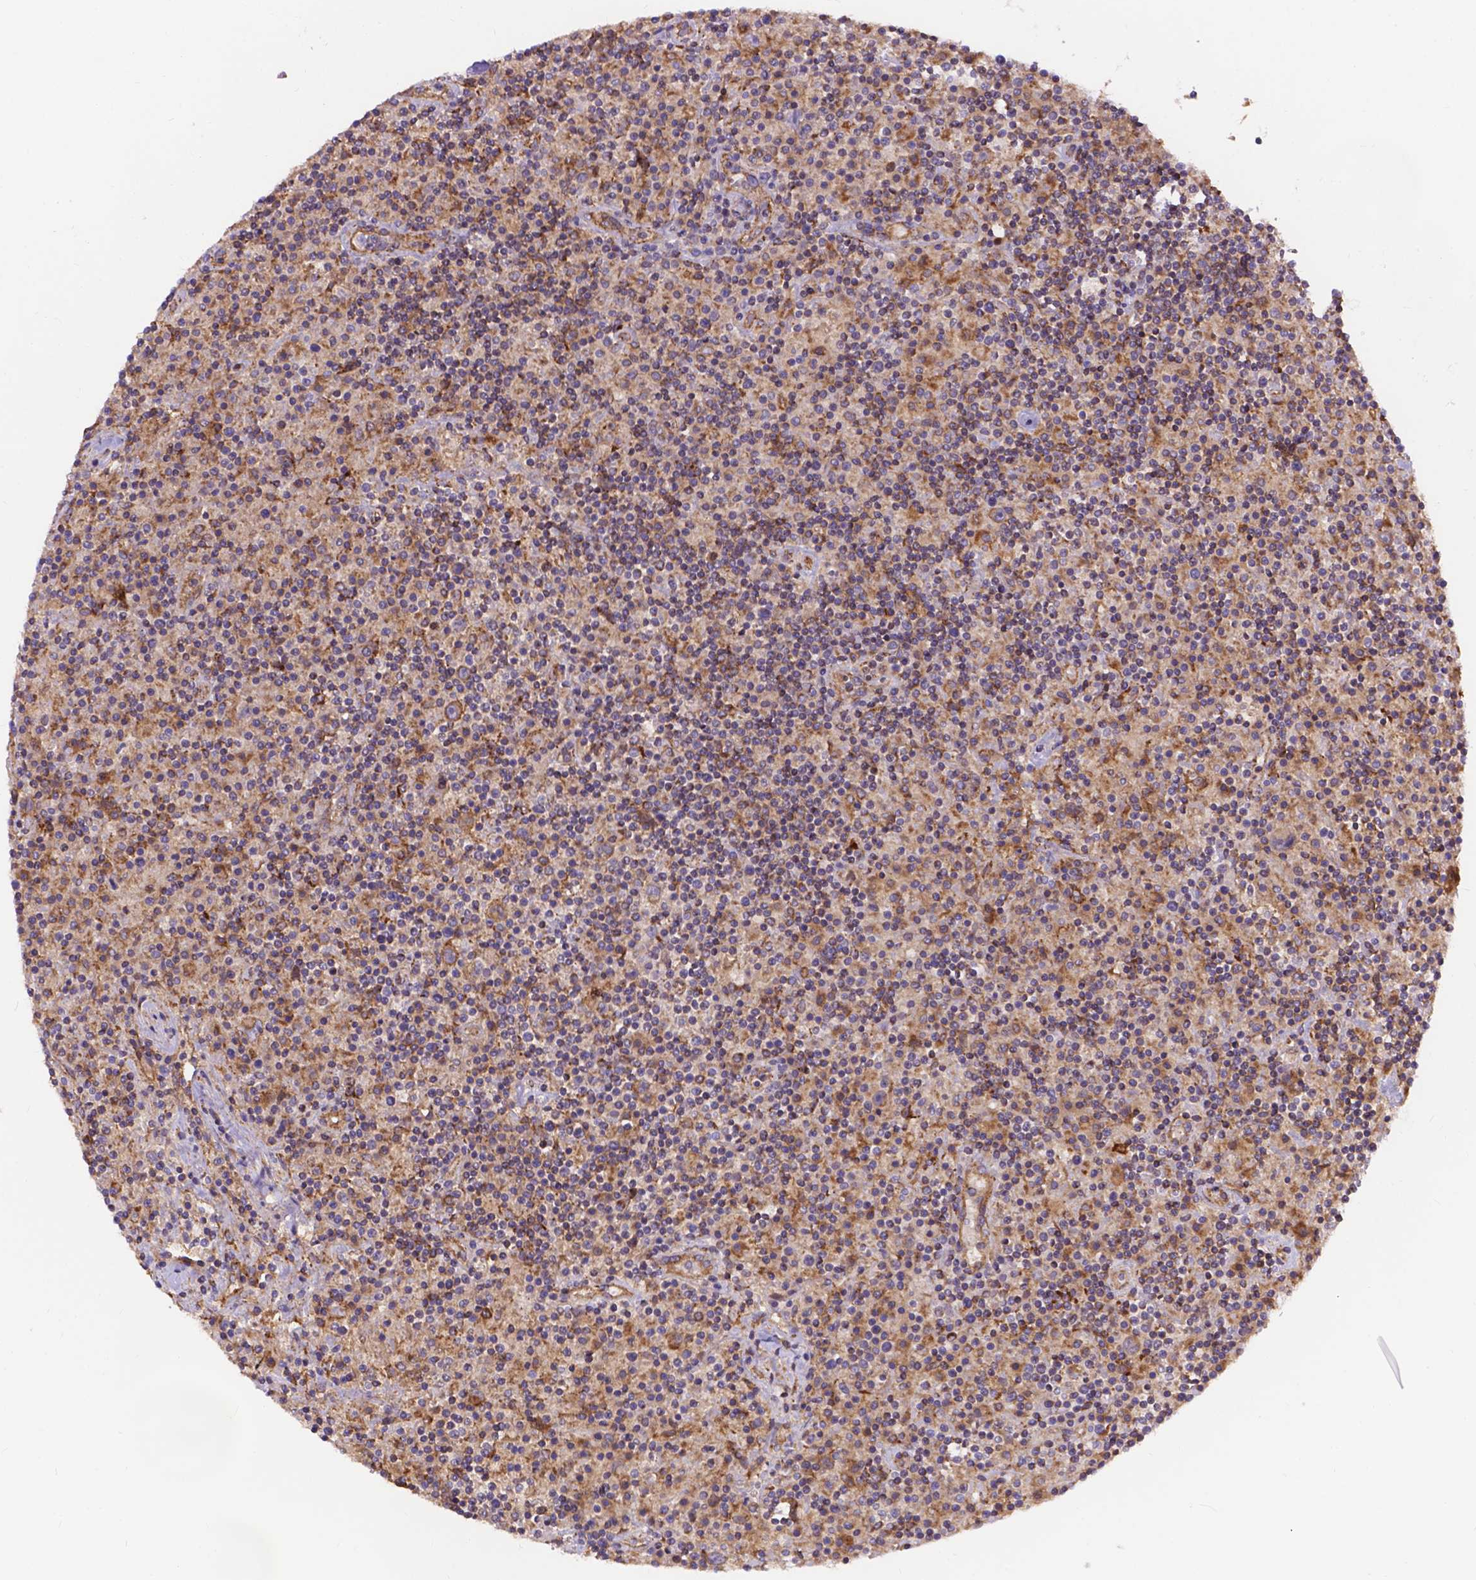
{"staining": {"intensity": "moderate", "quantity": "25%-75%", "location": "cytoplasmic/membranous"}, "tissue": "lymphoma", "cell_type": "Tumor cells", "image_type": "cancer", "snomed": [{"axis": "morphology", "description": "Hodgkin's disease, NOS"}, {"axis": "topography", "description": "Lymph node"}], "caption": "A medium amount of moderate cytoplasmic/membranous staining is present in about 25%-75% of tumor cells in Hodgkin's disease tissue.", "gene": "AK3", "patient": {"sex": "male", "age": 70}}